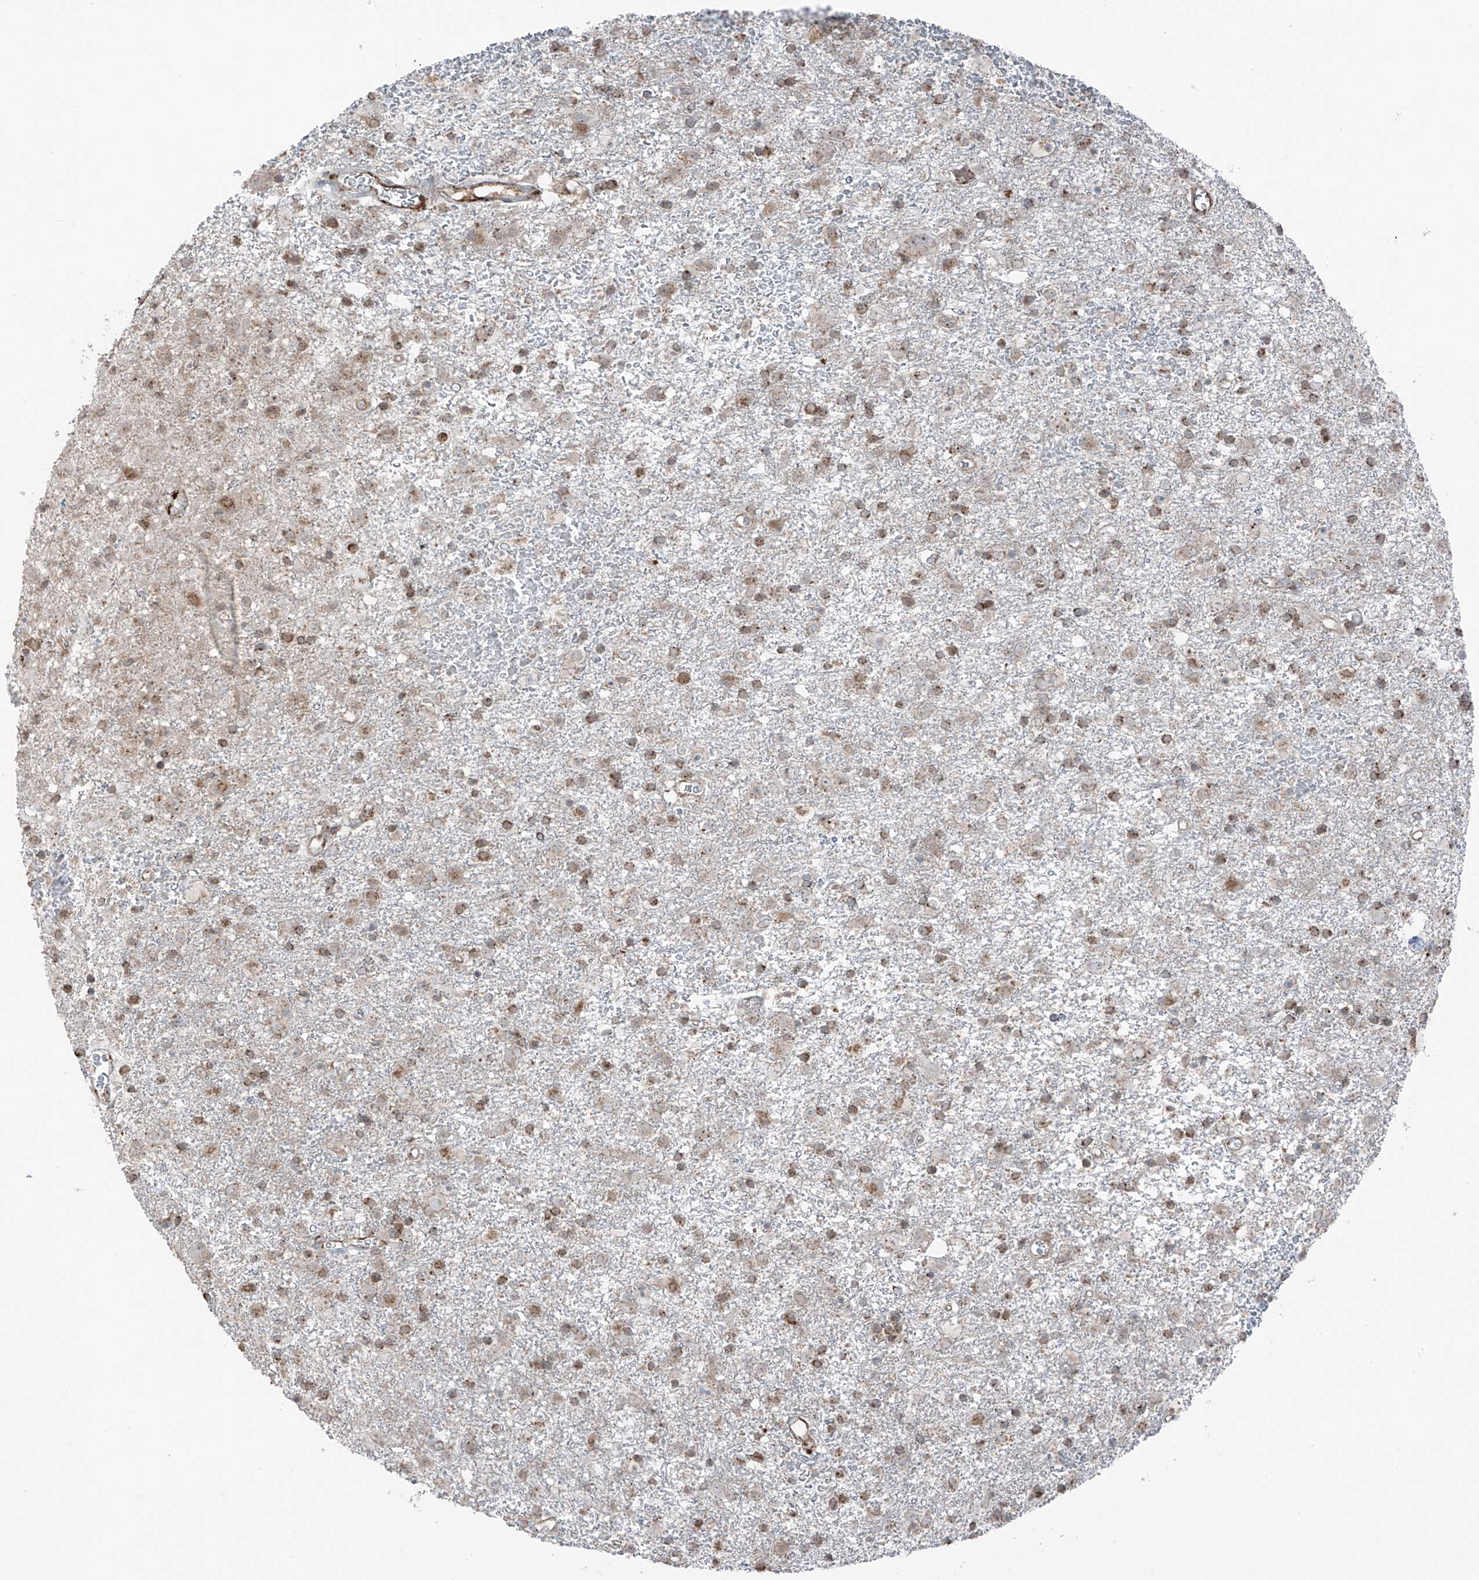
{"staining": {"intensity": "moderate", "quantity": "25%-75%", "location": "cytoplasmic/membranous,nuclear"}, "tissue": "glioma", "cell_type": "Tumor cells", "image_type": "cancer", "snomed": [{"axis": "morphology", "description": "Glioma, malignant, Low grade"}, {"axis": "topography", "description": "Brain"}], "caption": "This histopathology image reveals immunohistochemistry staining of malignant low-grade glioma, with medium moderate cytoplasmic/membranous and nuclear positivity in about 25%-75% of tumor cells.", "gene": "ERLEC1", "patient": {"sex": "male", "age": 65}}